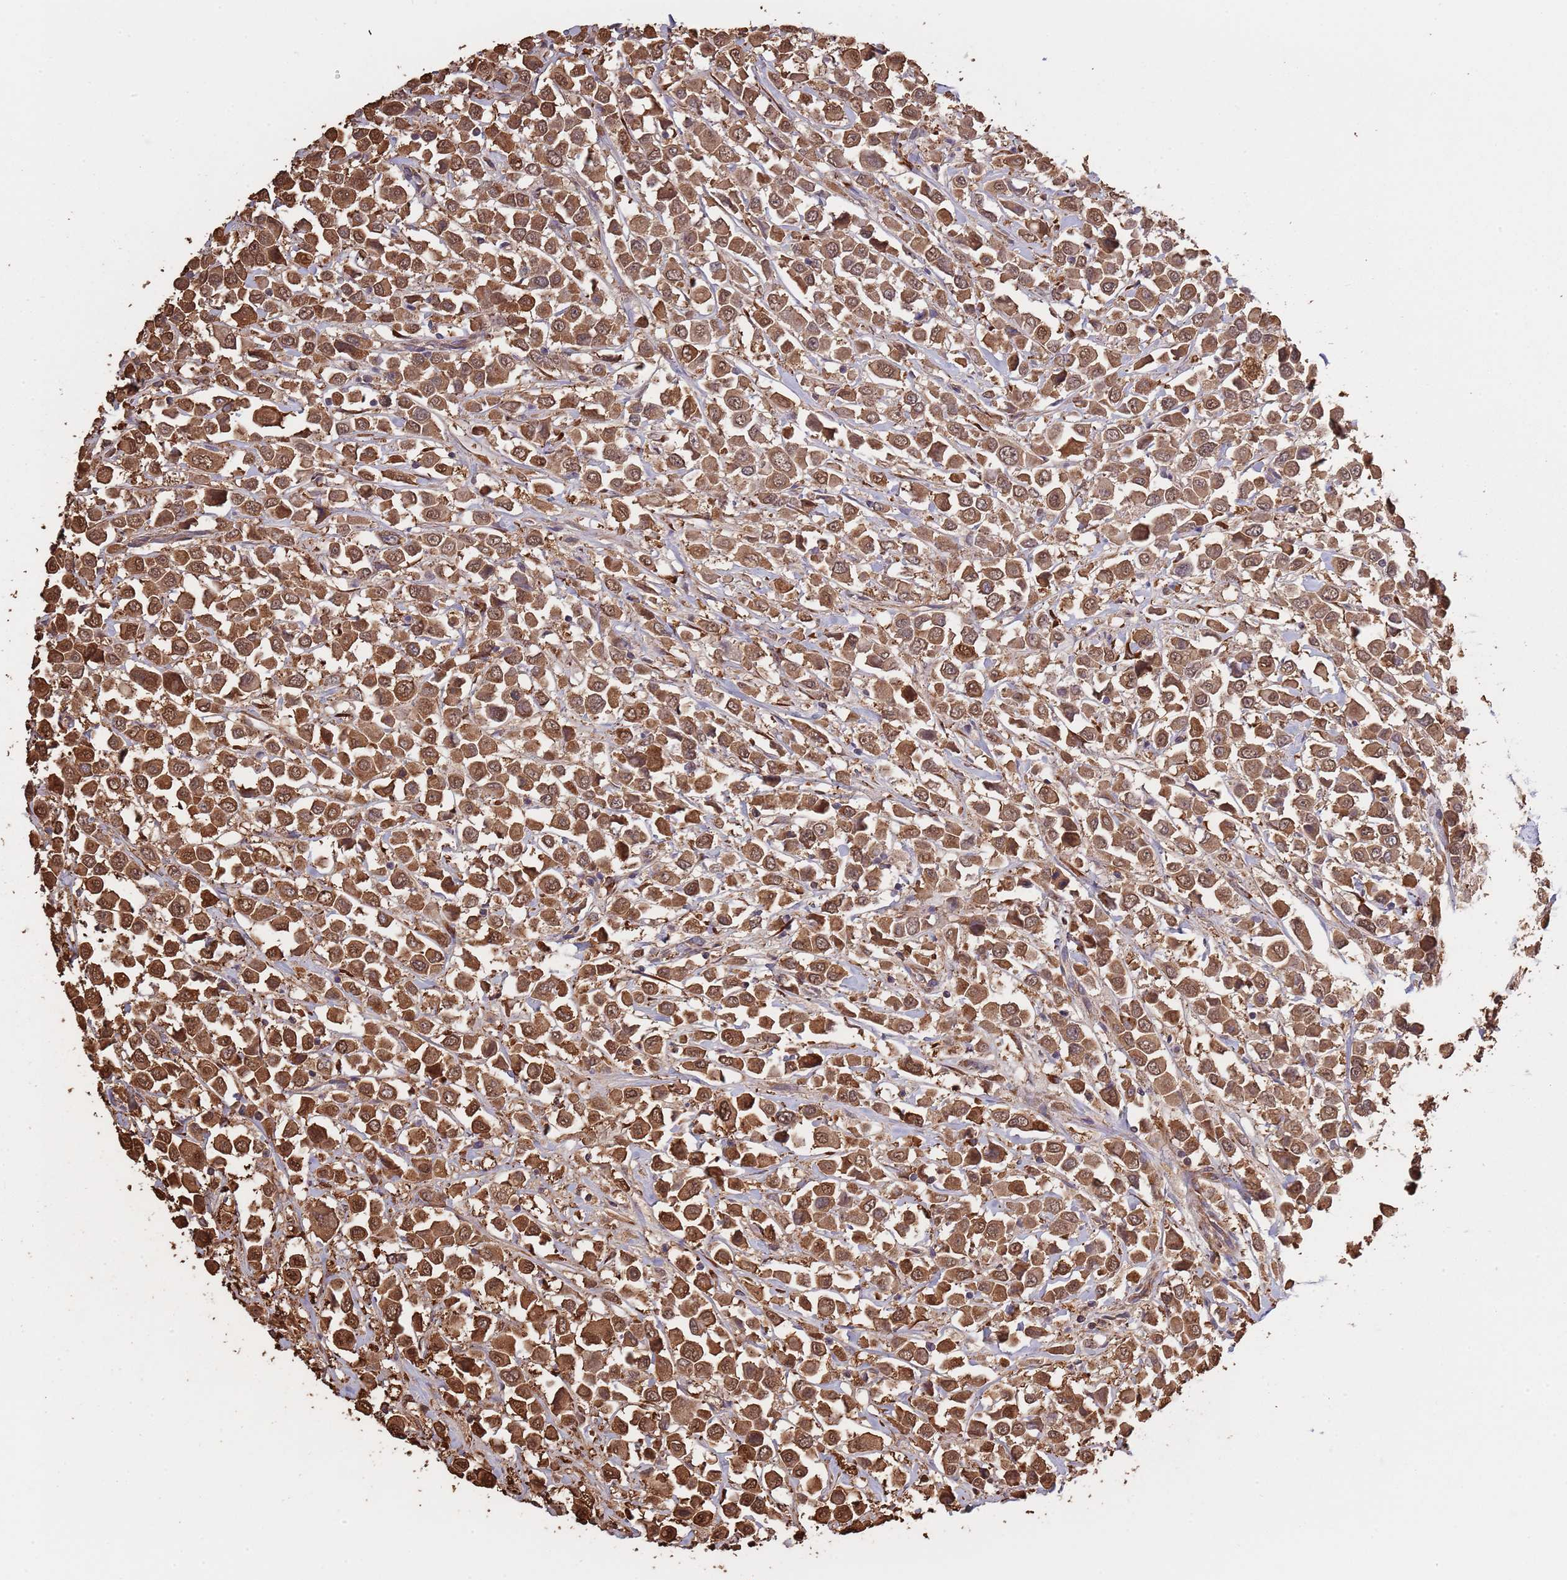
{"staining": {"intensity": "strong", "quantity": ">75%", "location": "cytoplasmic/membranous,nuclear"}, "tissue": "breast cancer", "cell_type": "Tumor cells", "image_type": "cancer", "snomed": [{"axis": "morphology", "description": "Duct carcinoma"}, {"axis": "topography", "description": "Breast"}], "caption": "This photomicrograph exhibits immunohistochemistry (IHC) staining of human intraductal carcinoma (breast), with high strong cytoplasmic/membranous and nuclear positivity in about >75% of tumor cells.", "gene": "COG4", "patient": {"sex": "female", "age": 61}}